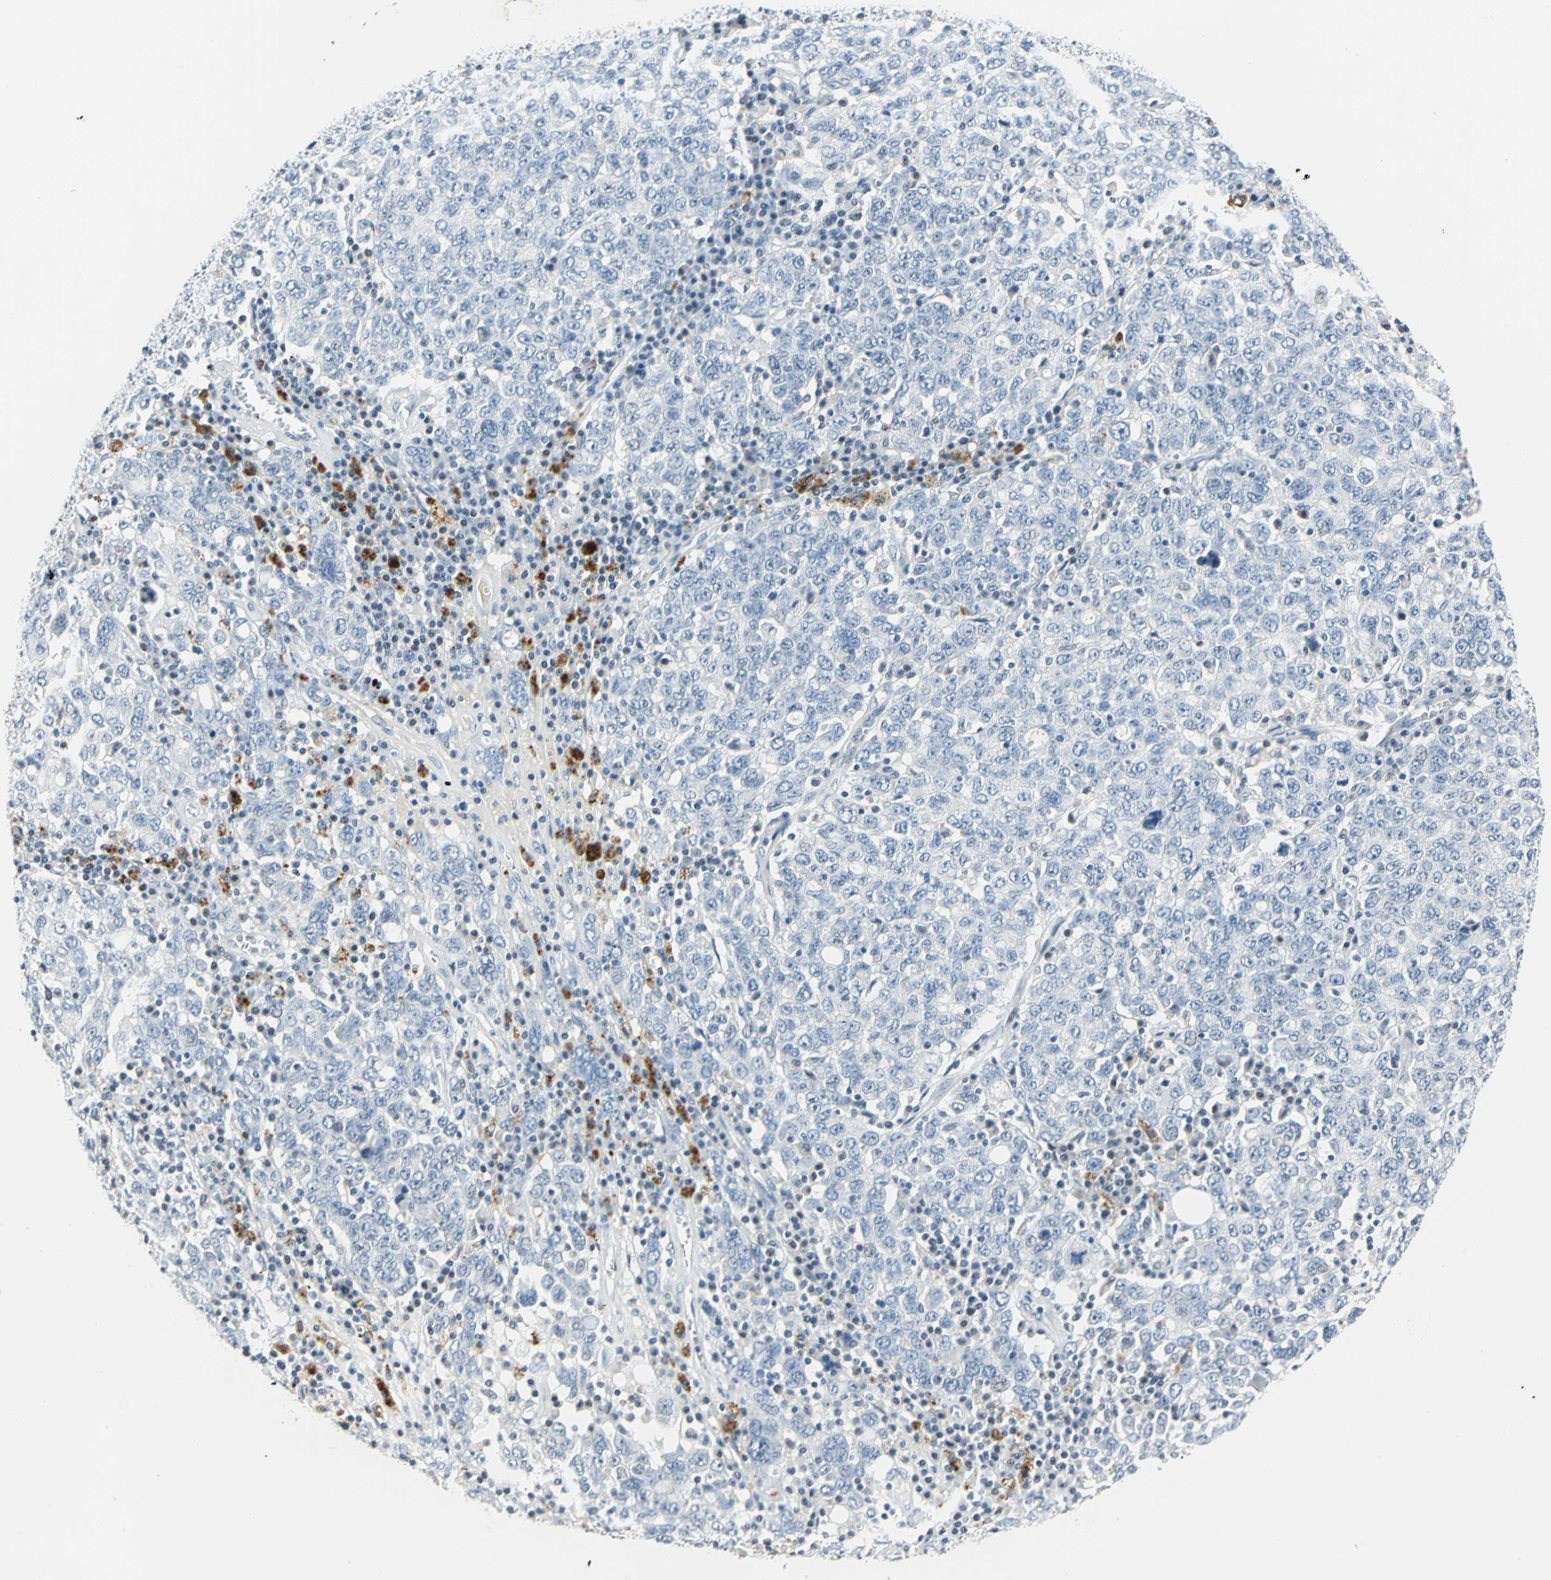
{"staining": {"intensity": "negative", "quantity": "none", "location": "none"}, "tissue": "ovarian cancer", "cell_type": "Tumor cells", "image_type": "cancer", "snomed": [{"axis": "morphology", "description": "Carcinoma, endometroid"}, {"axis": "topography", "description": "Ovary"}], "caption": "Tumor cells show no significant expression in endometroid carcinoma (ovarian). (DAB (3,3'-diaminobenzidine) immunohistochemistry (IHC), high magnification).", "gene": "RAD17", "patient": {"sex": "female", "age": 62}}